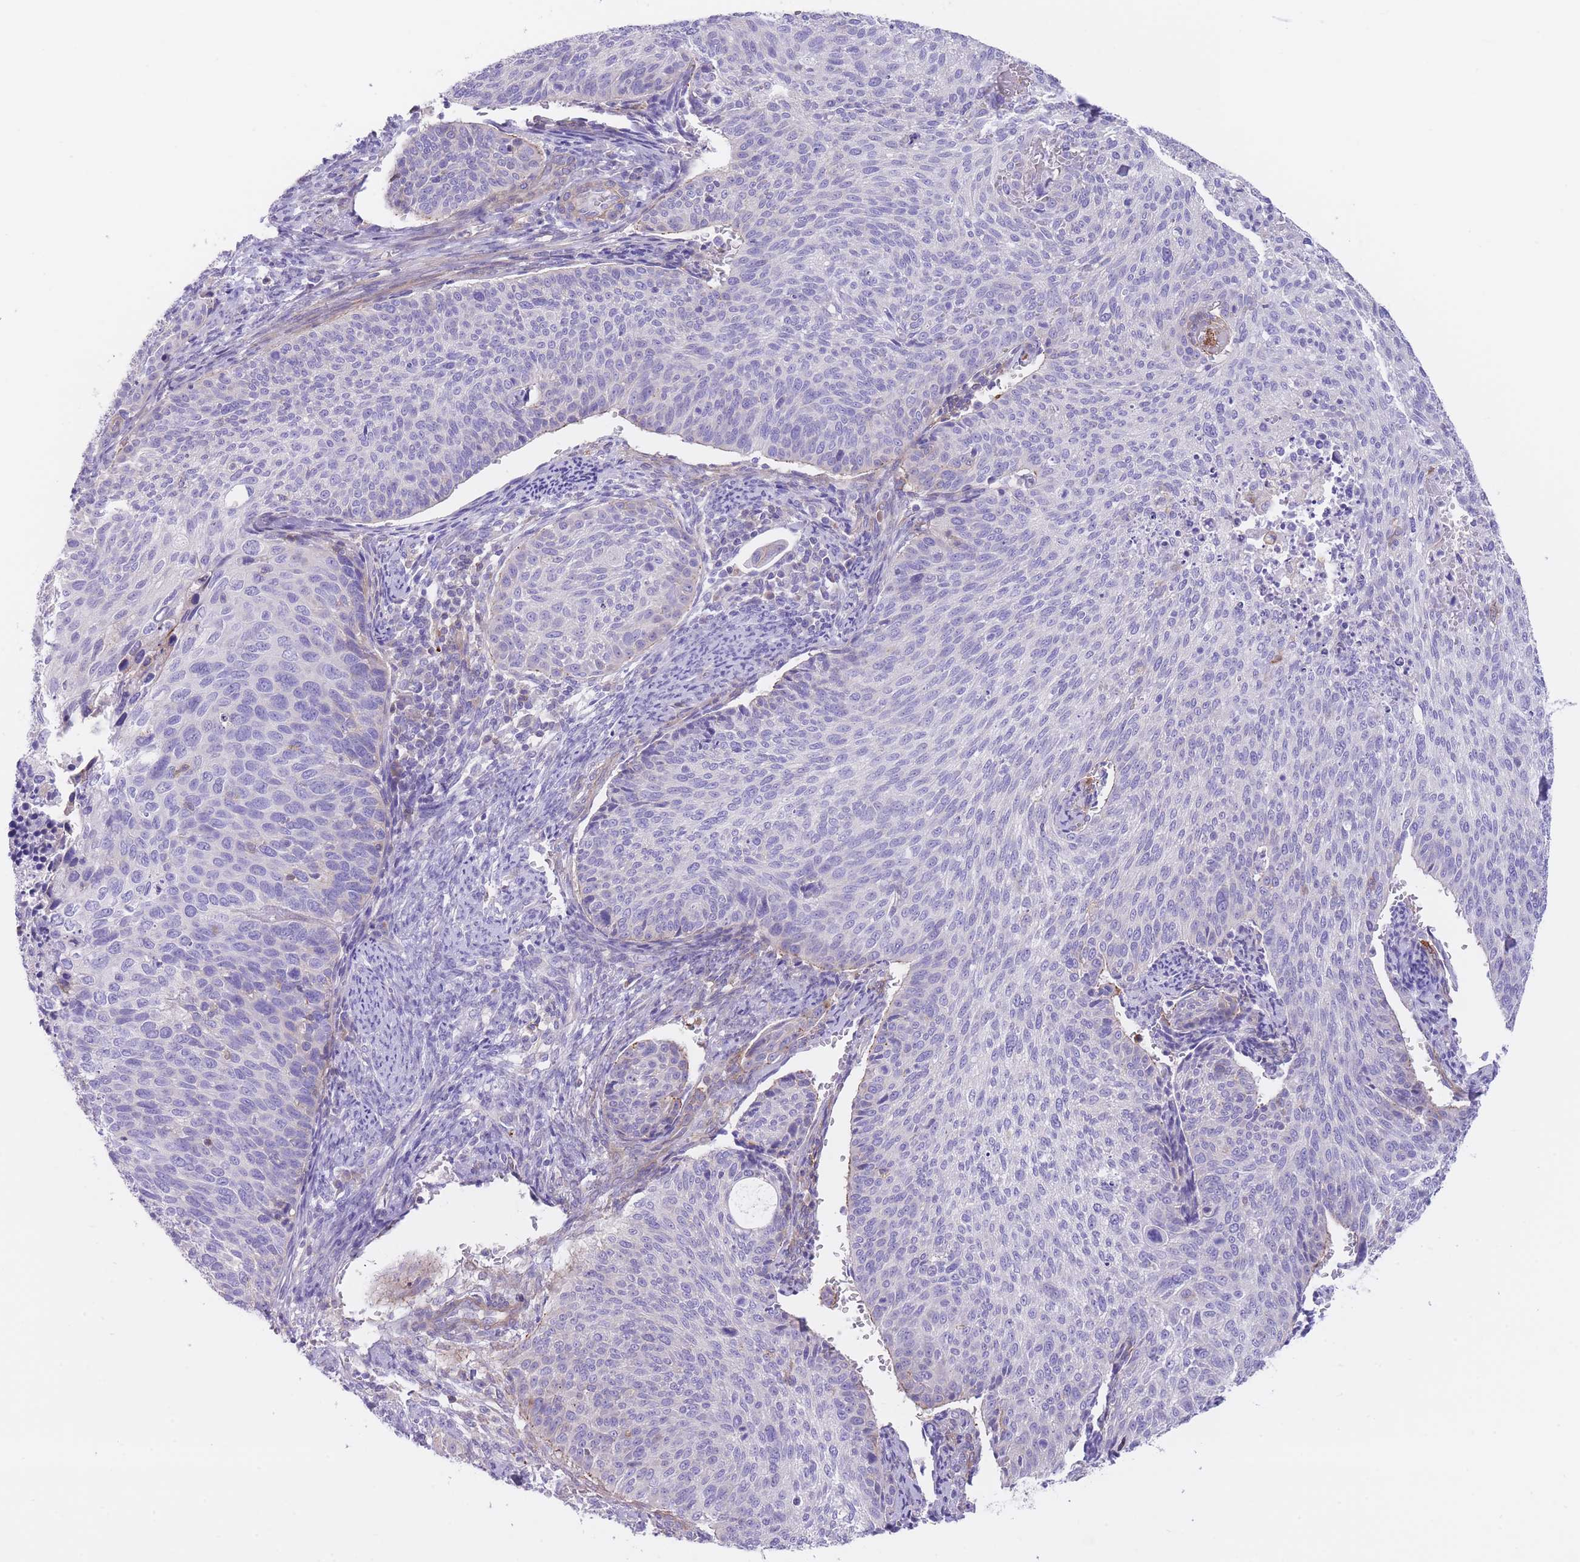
{"staining": {"intensity": "negative", "quantity": "none", "location": "none"}, "tissue": "cervical cancer", "cell_type": "Tumor cells", "image_type": "cancer", "snomed": [{"axis": "morphology", "description": "Squamous cell carcinoma, NOS"}, {"axis": "topography", "description": "Cervix"}], "caption": "Tumor cells are negative for protein expression in human cervical cancer.", "gene": "LDB3", "patient": {"sex": "female", "age": 70}}